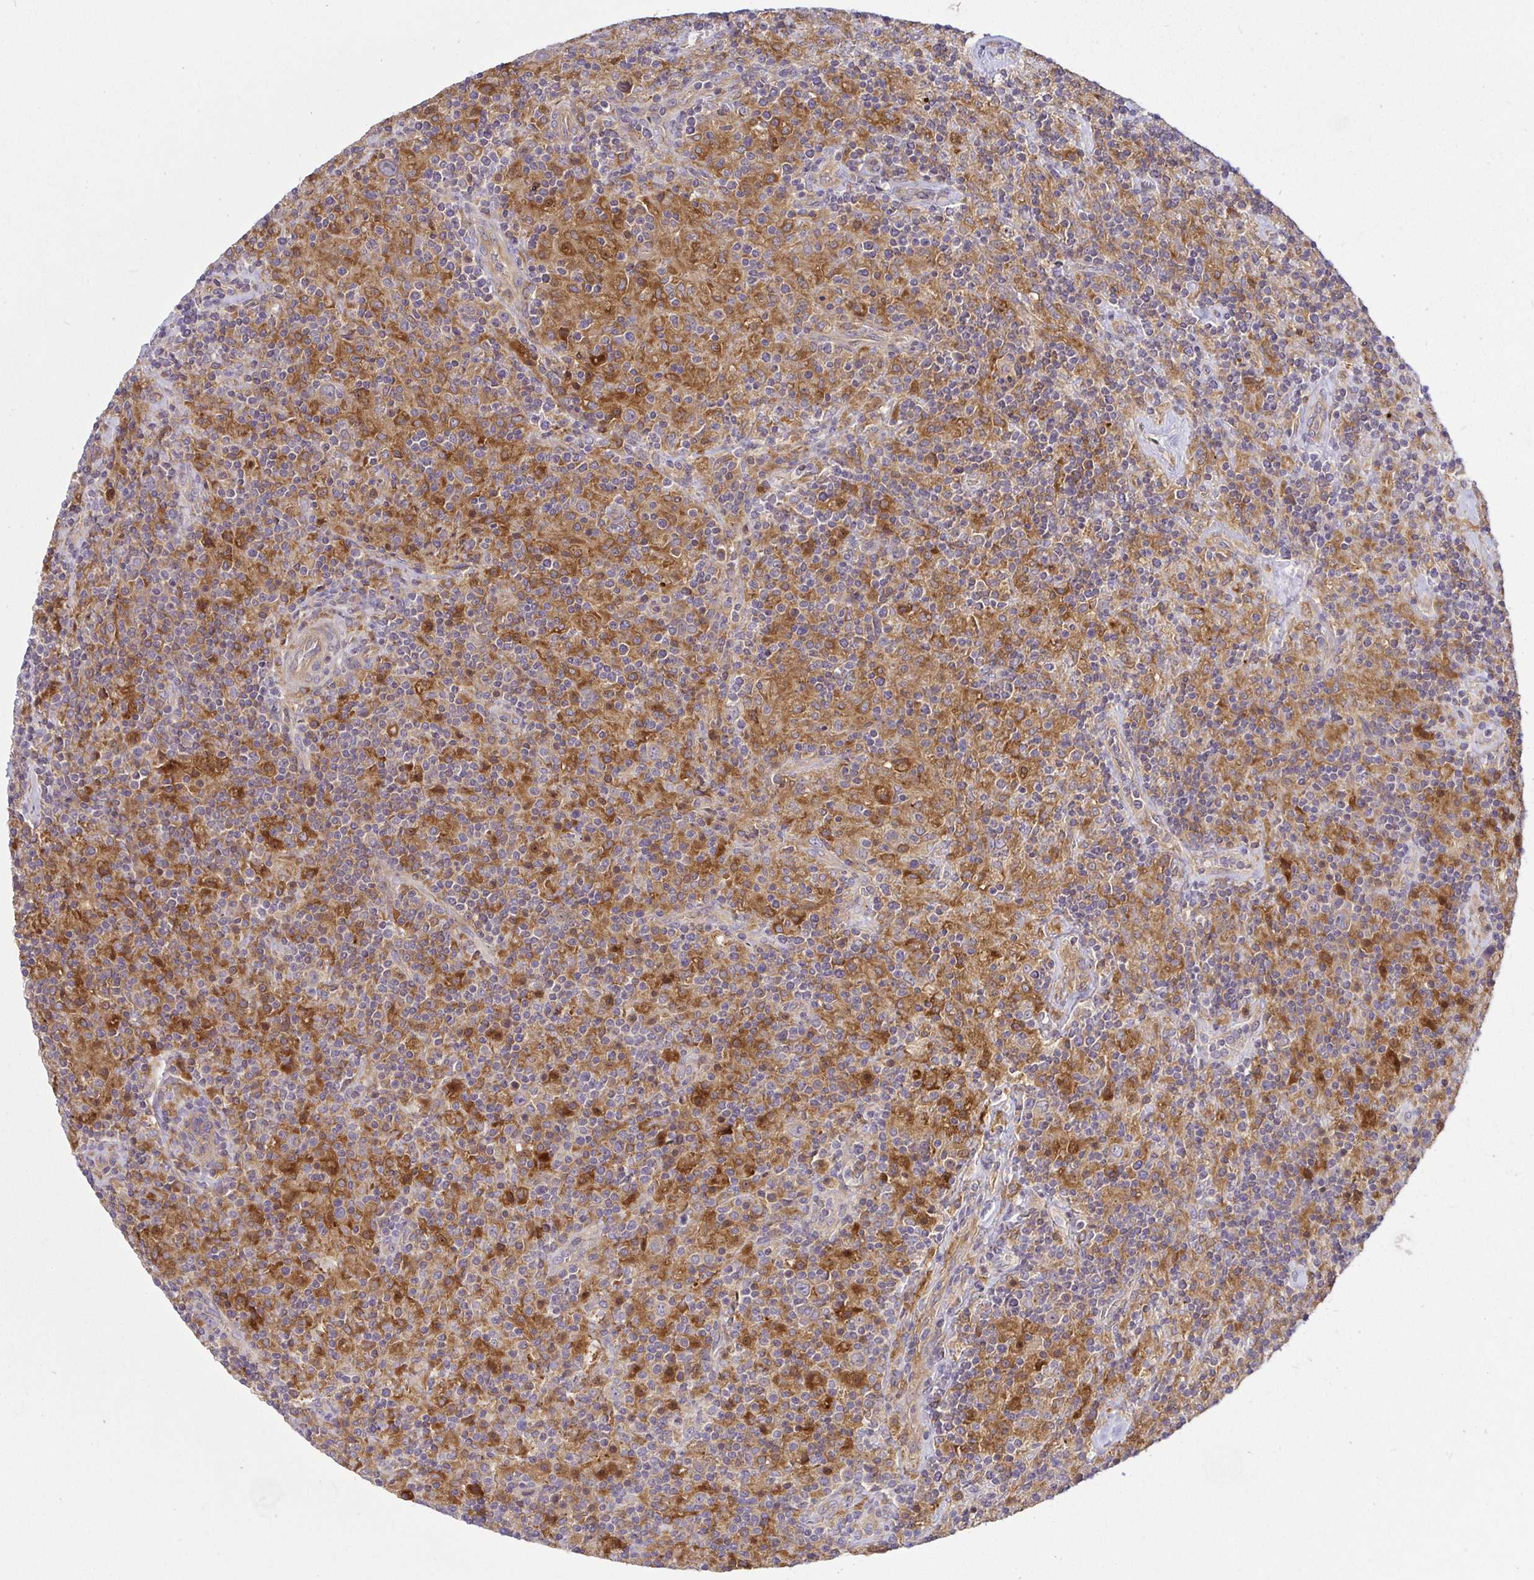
{"staining": {"intensity": "moderate", "quantity": "<25%", "location": "cytoplasmic/membranous"}, "tissue": "lymphoma", "cell_type": "Tumor cells", "image_type": "cancer", "snomed": [{"axis": "morphology", "description": "Hodgkin's disease, NOS"}, {"axis": "topography", "description": "Lymph node"}], "caption": "Tumor cells show low levels of moderate cytoplasmic/membranous positivity in about <25% of cells in lymphoma.", "gene": "SNX8", "patient": {"sex": "male", "age": 70}}